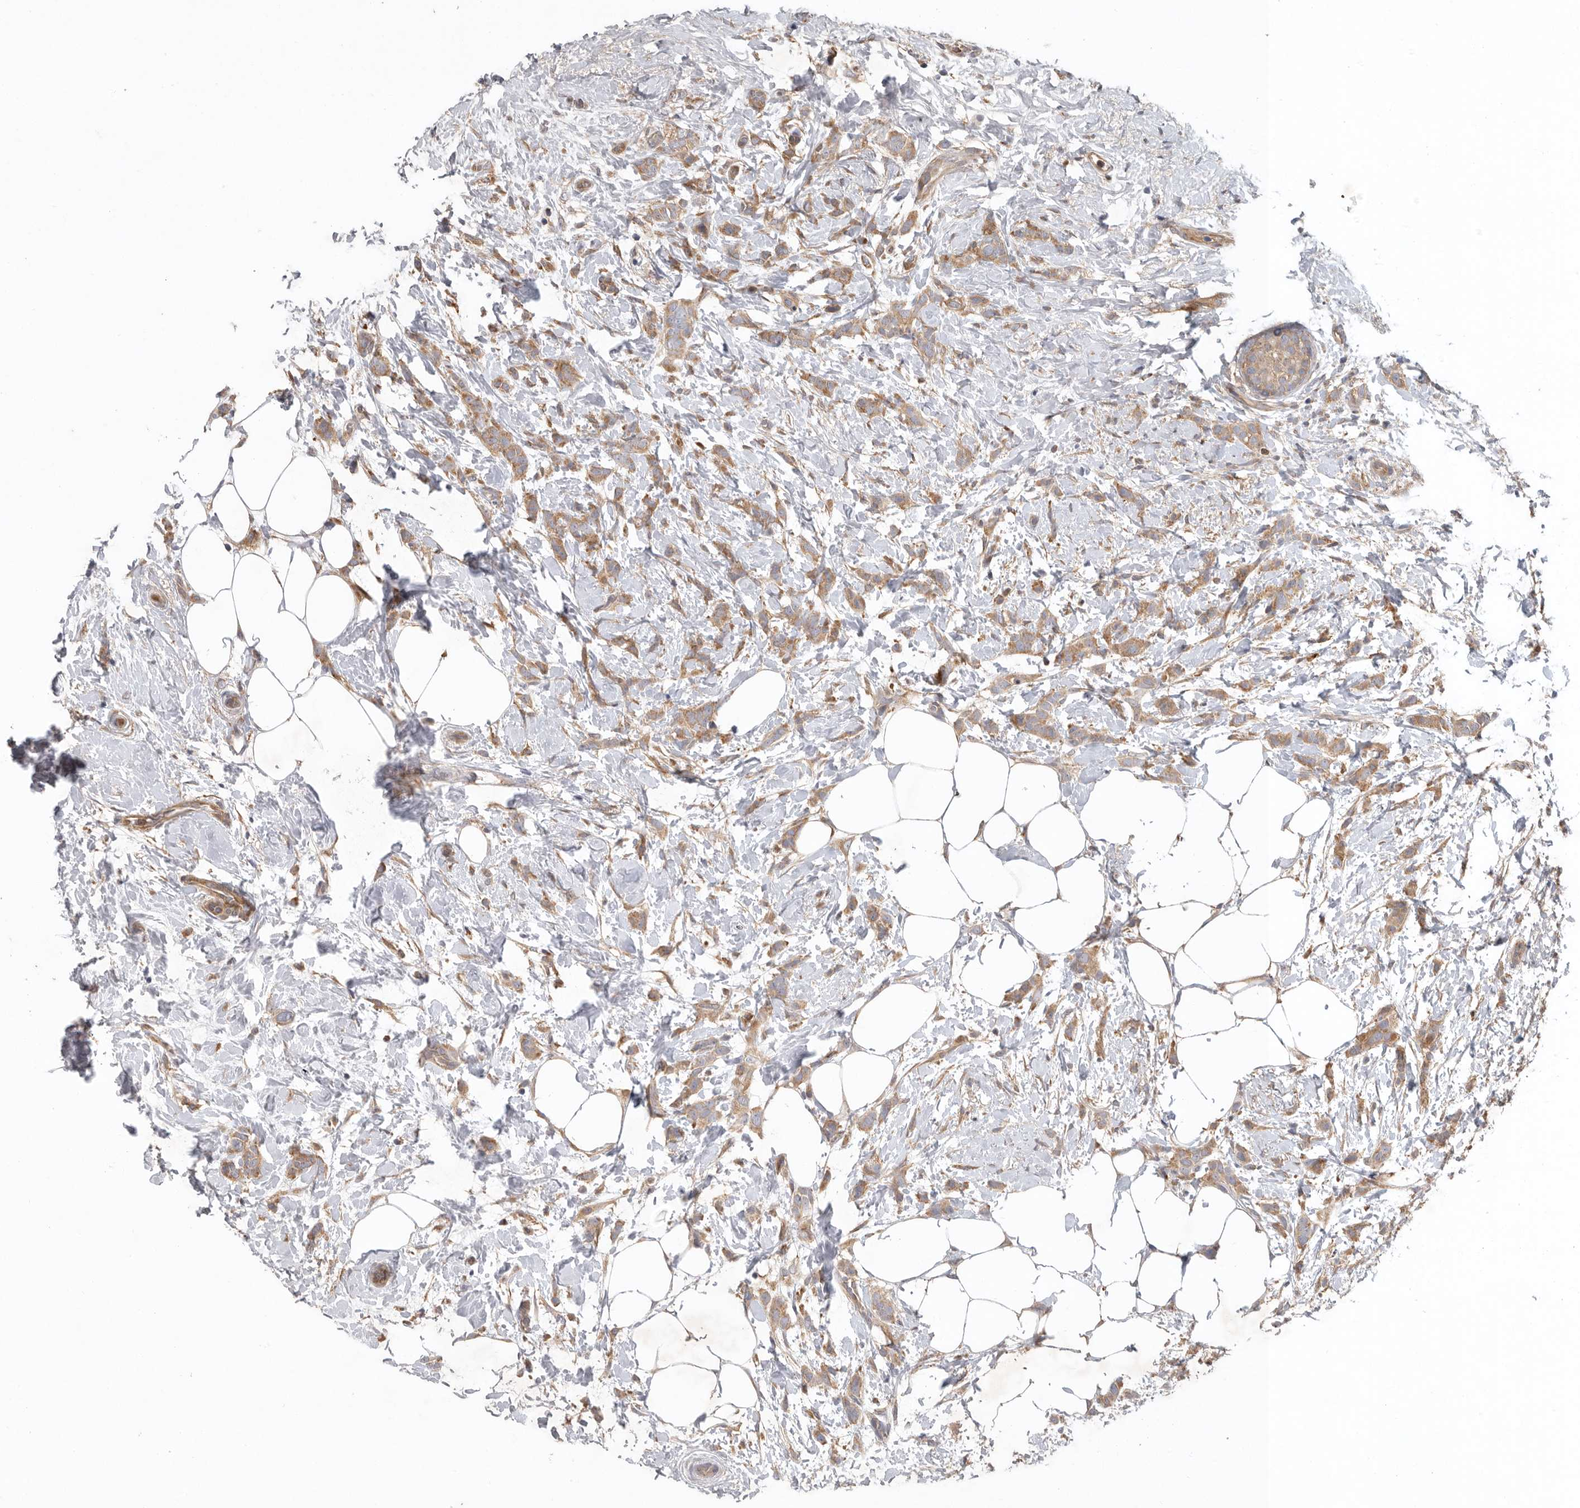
{"staining": {"intensity": "moderate", "quantity": ">75%", "location": "cytoplasmic/membranous"}, "tissue": "breast cancer", "cell_type": "Tumor cells", "image_type": "cancer", "snomed": [{"axis": "morphology", "description": "Lobular carcinoma, in situ"}, {"axis": "morphology", "description": "Lobular carcinoma"}, {"axis": "topography", "description": "Breast"}], "caption": "Human breast lobular carcinoma in situ stained for a protein (brown) shows moderate cytoplasmic/membranous positive expression in about >75% of tumor cells.", "gene": "C1orf109", "patient": {"sex": "female", "age": 41}}